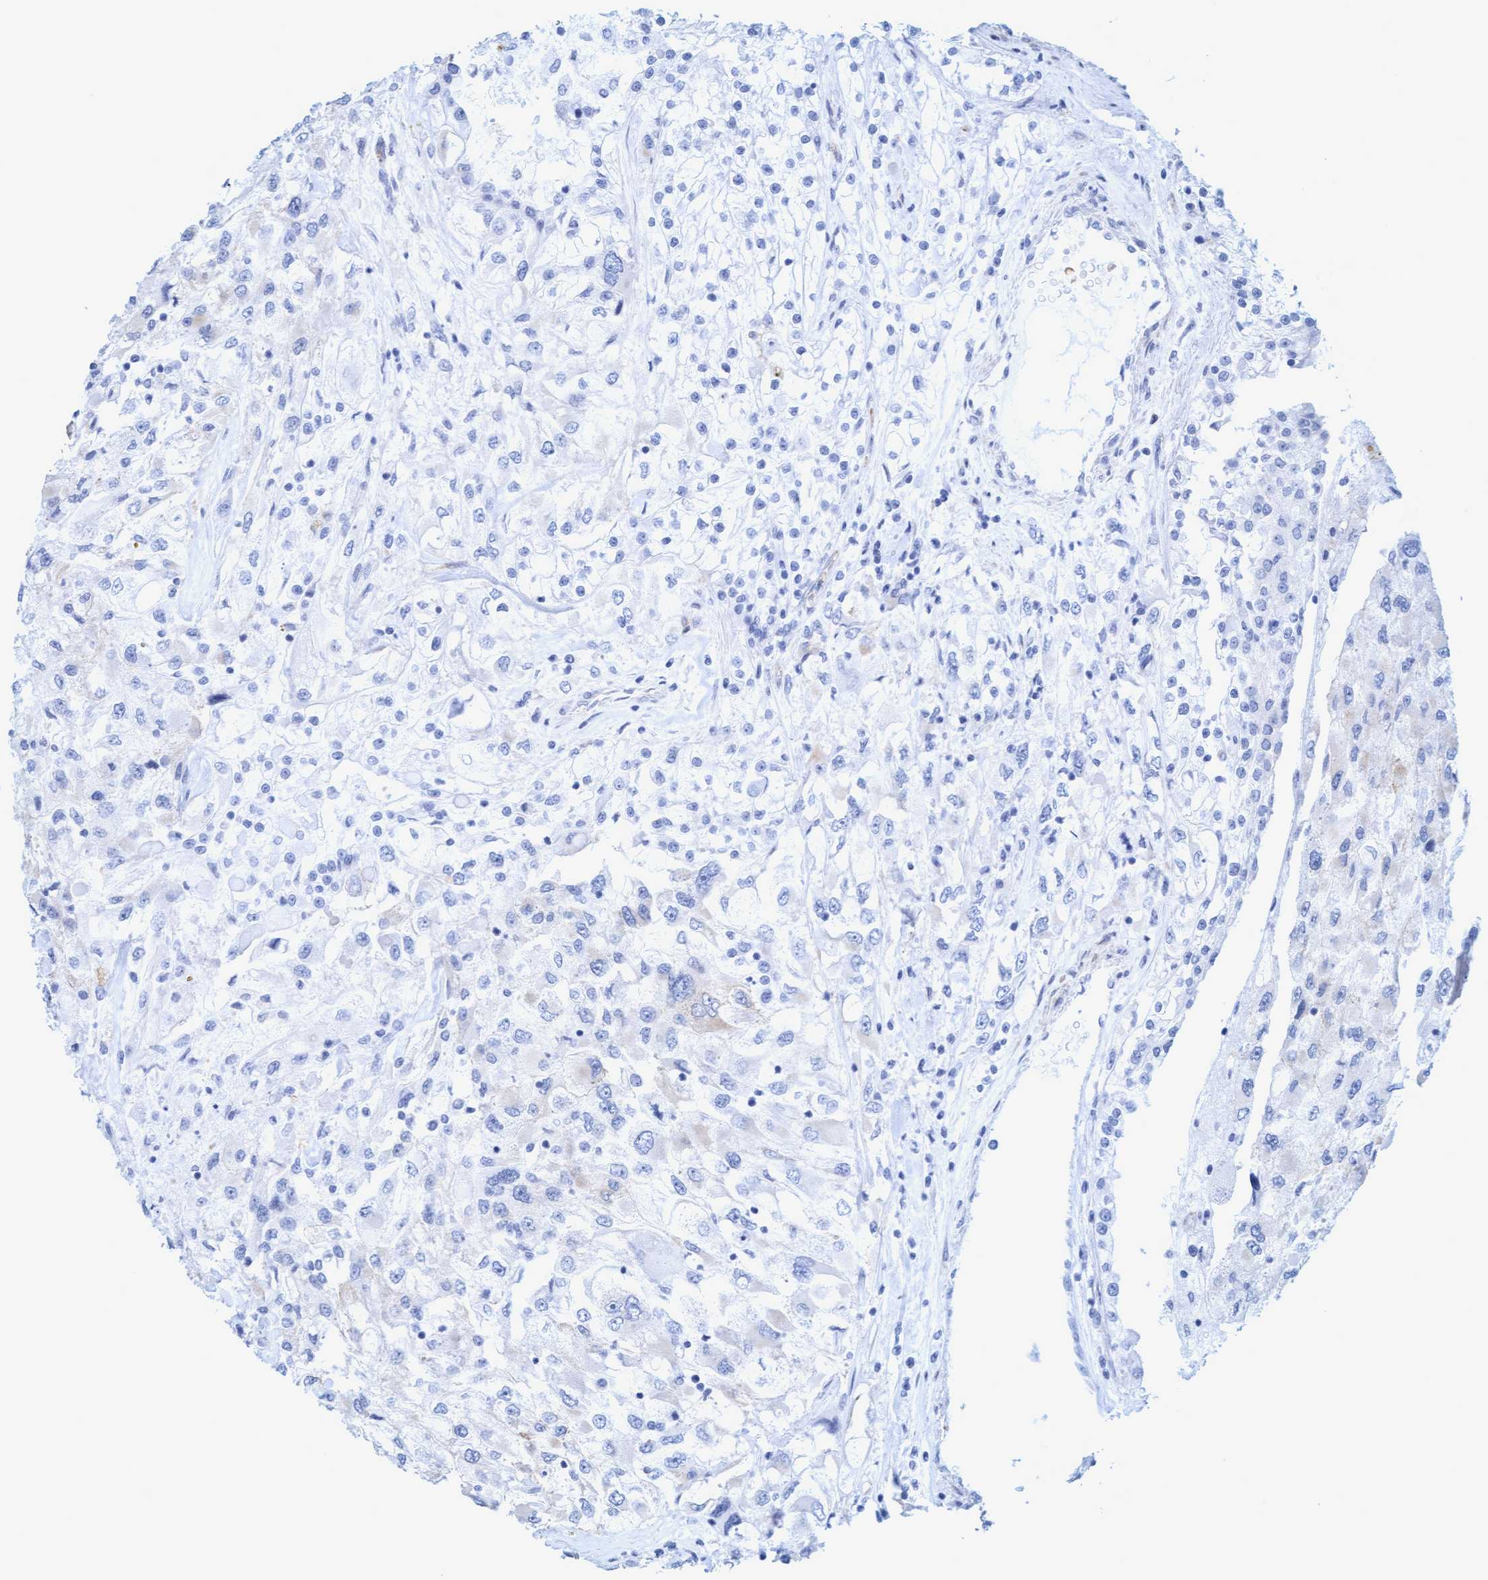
{"staining": {"intensity": "negative", "quantity": "none", "location": "none"}, "tissue": "renal cancer", "cell_type": "Tumor cells", "image_type": "cancer", "snomed": [{"axis": "morphology", "description": "Adenocarcinoma, NOS"}, {"axis": "topography", "description": "Kidney"}], "caption": "A micrograph of human renal cancer is negative for staining in tumor cells.", "gene": "MTFR1", "patient": {"sex": "female", "age": 52}}